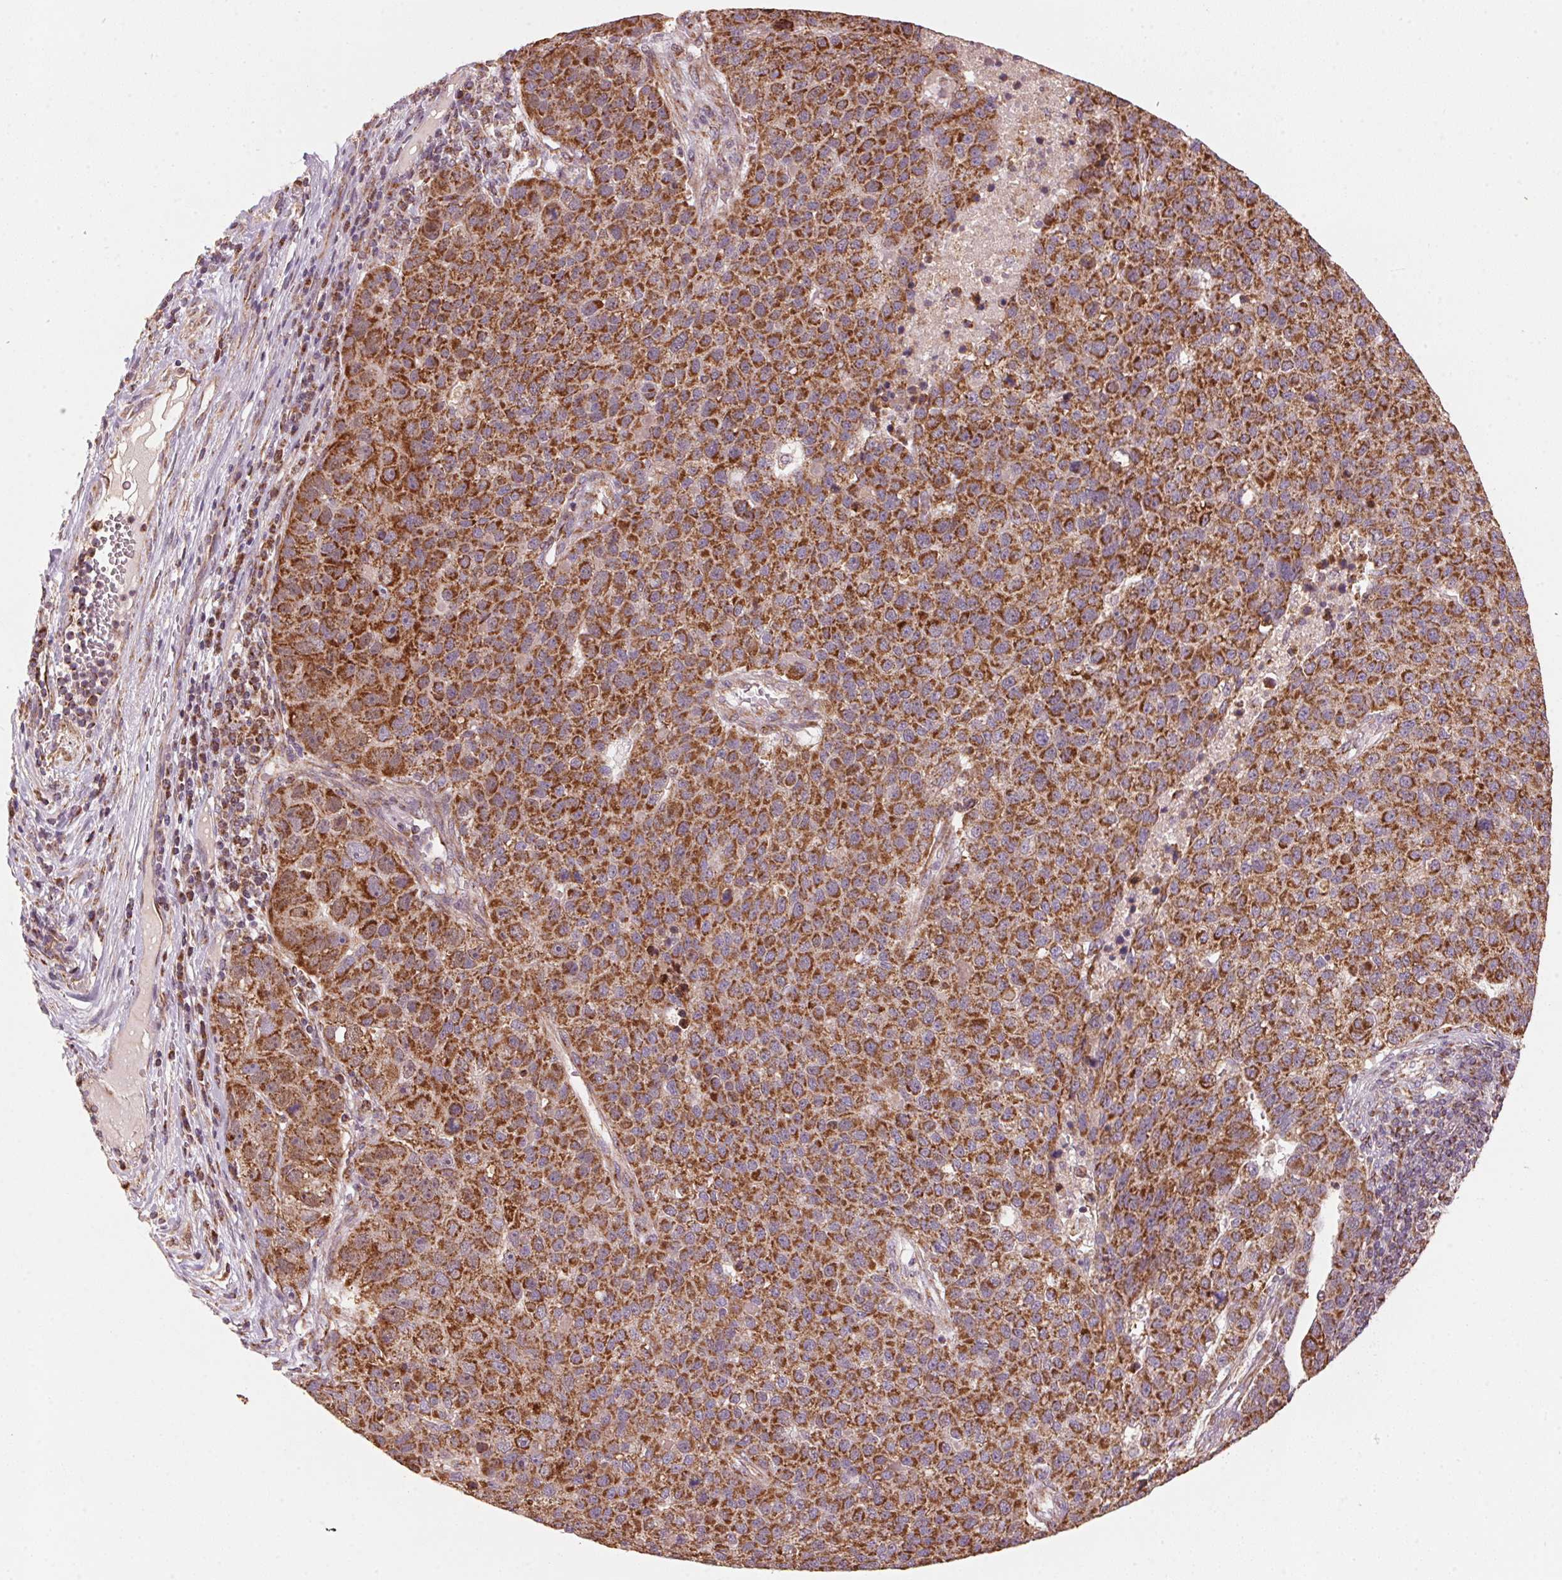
{"staining": {"intensity": "strong", "quantity": ">75%", "location": "cytoplasmic/membranous"}, "tissue": "pancreatic cancer", "cell_type": "Tumor cells", "image_type": "cancer", "snomed": [{"axis": "morphology", "description": "Adenocarcinoma, NOS"}, {"axis": "topography", "description": "Pancreas"}], "caption": "Pancreatic adenocarcinoma stained with DAB (3,3'-diaminobenzidine) IHC reveals high levels of strong cytoplasmic/membranous staining in about >75% of tumor cells. (DAB IHC with brightfield microscopy, high magnification).", "gene": "TOMM70", "patient": {"sex": "female", "age": 61}}